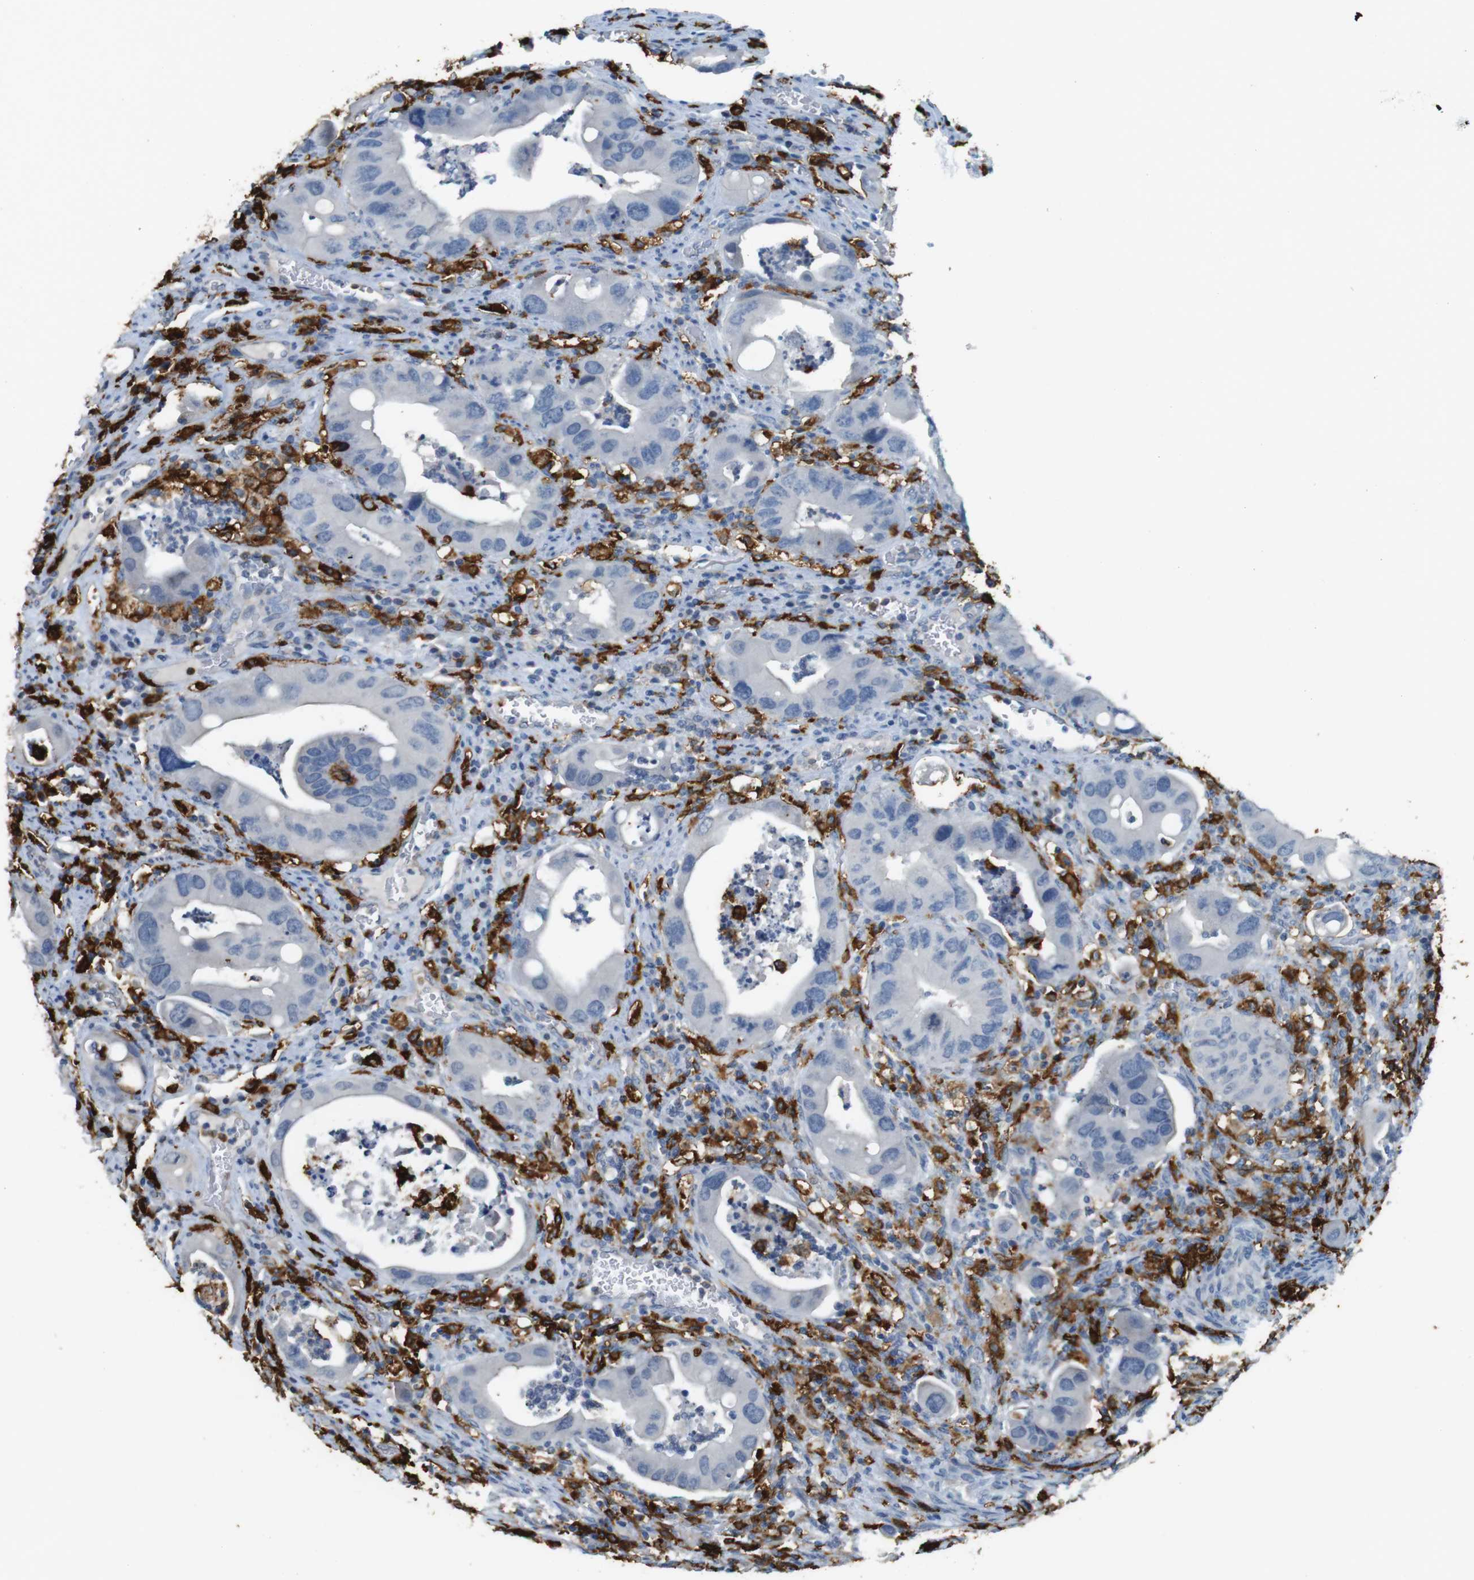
{"staining": {"intensity": "negative", "quantity": "none", "location": "none"}, "tissue": "colorectal cancer", "cell_type": "Tumor cells", "image_type": "cancer", "snomed": [{"axis": "morphology", "description": "Adenocarcinoma, NOS"}, {"axis": "topography", "description": "Rectum"}], "caption": "The IHC photomicrograph has no significant expression in tumor cells of colorectal adenocarcinoma tissue. The staining was performed using DAB to visualize the protein expression in brown, while the nuclei were stained in blue with hematoxylin (Magnification: 20x).", "gene": "HLA-DRA", "patient": {"sex": "female", "age": 57}}